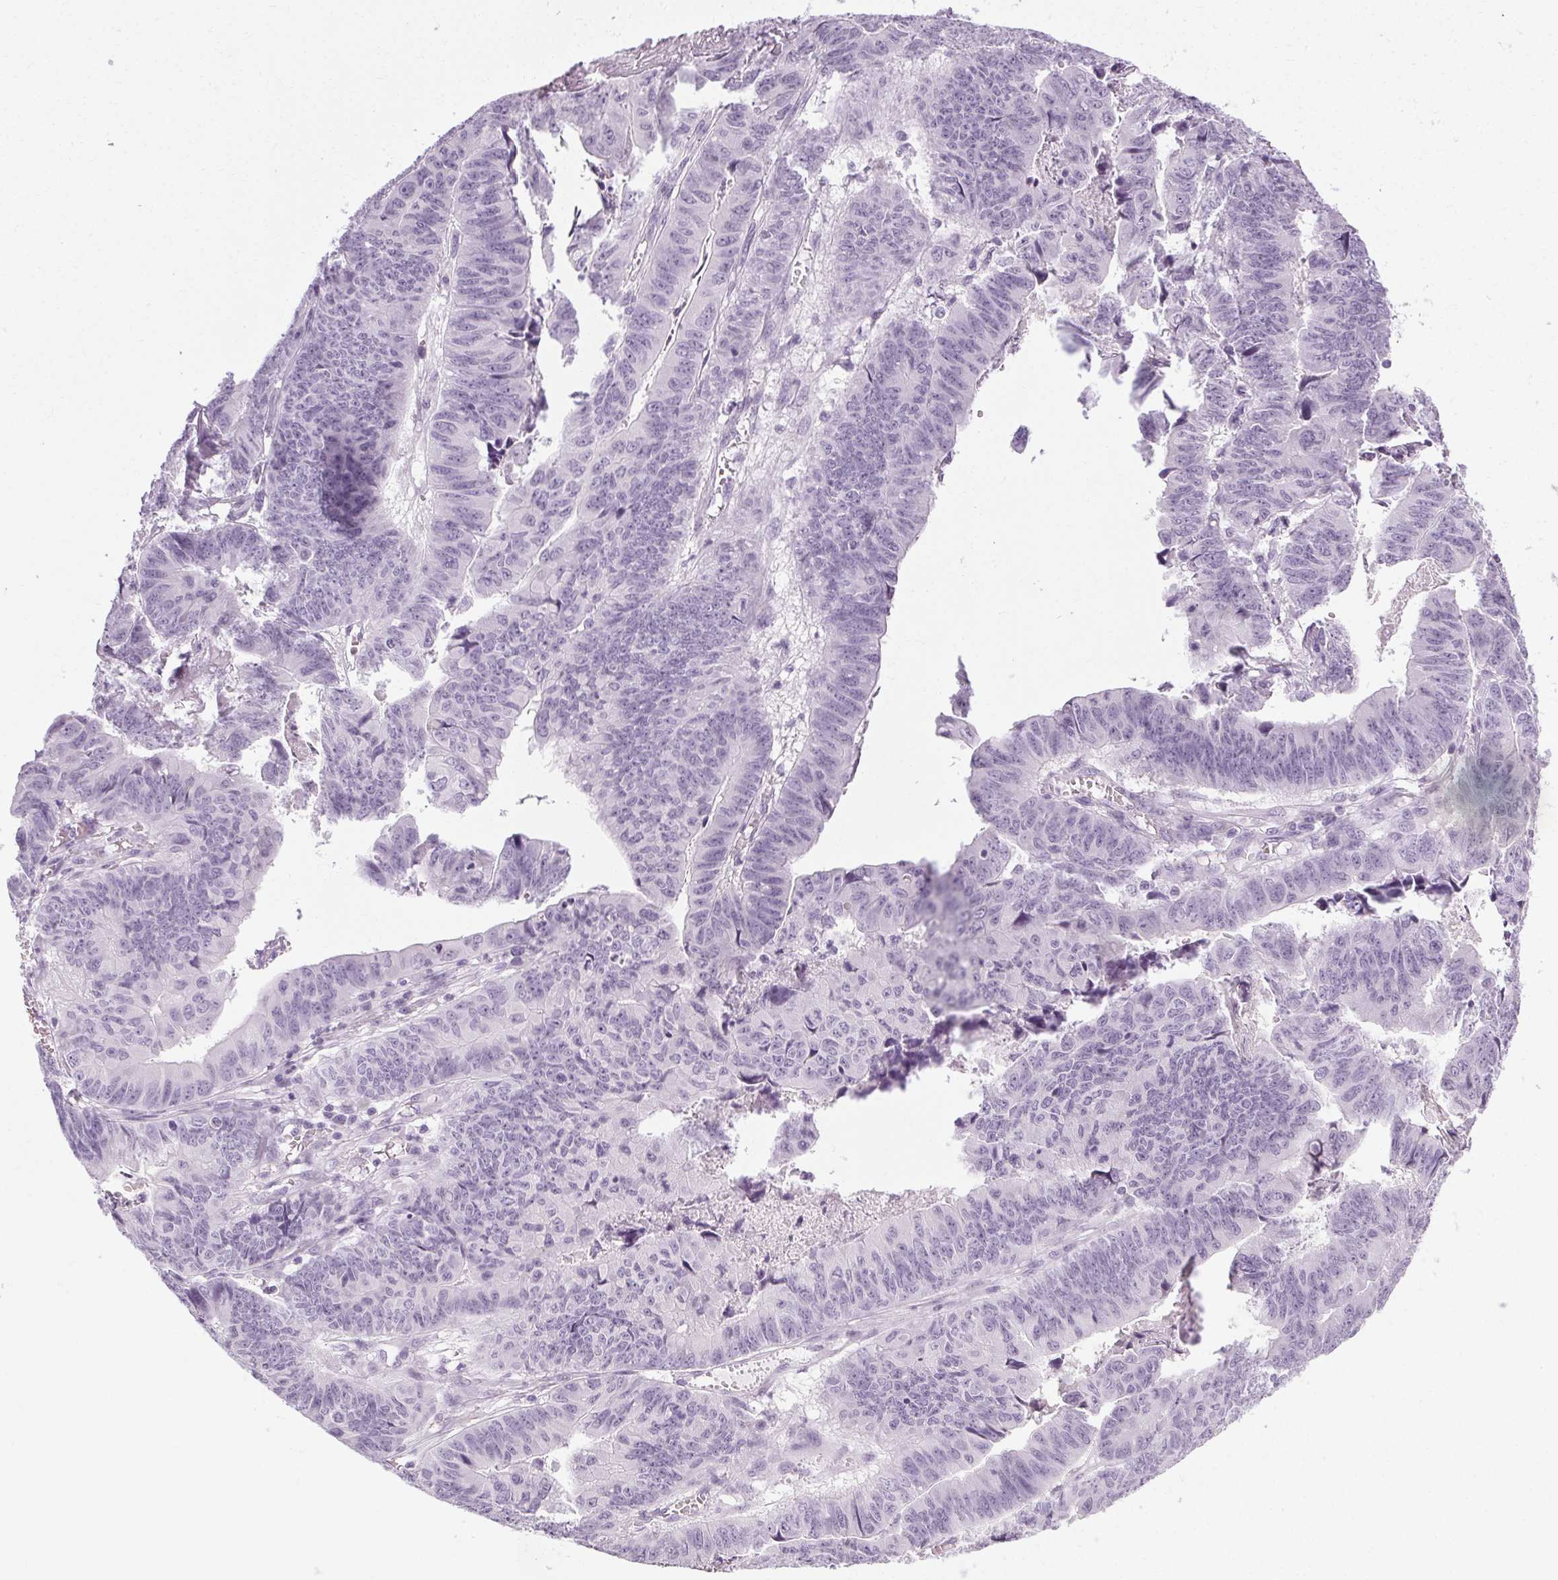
{"staining": {"intensity": "negative", "quantity": "none", "location": "none"}, "tissue": "stomach cancer", "cell_type": "Tumor cells", "image_type": "cancer", "snomed": [{"axis": "morphology", "description": "Adenocarcinoma, NOS"}, {"axis": "topography", "description": "Stomach, lower"}], "caption": "This image is of stomach cancer stained with immunohistochemistry (IHC) to label a protein in brown with the nuclei are counter-stained blue. There is no expression in tumor cells.", "gene": "POMC", "patient": {"sex": "male", "age": 77}}